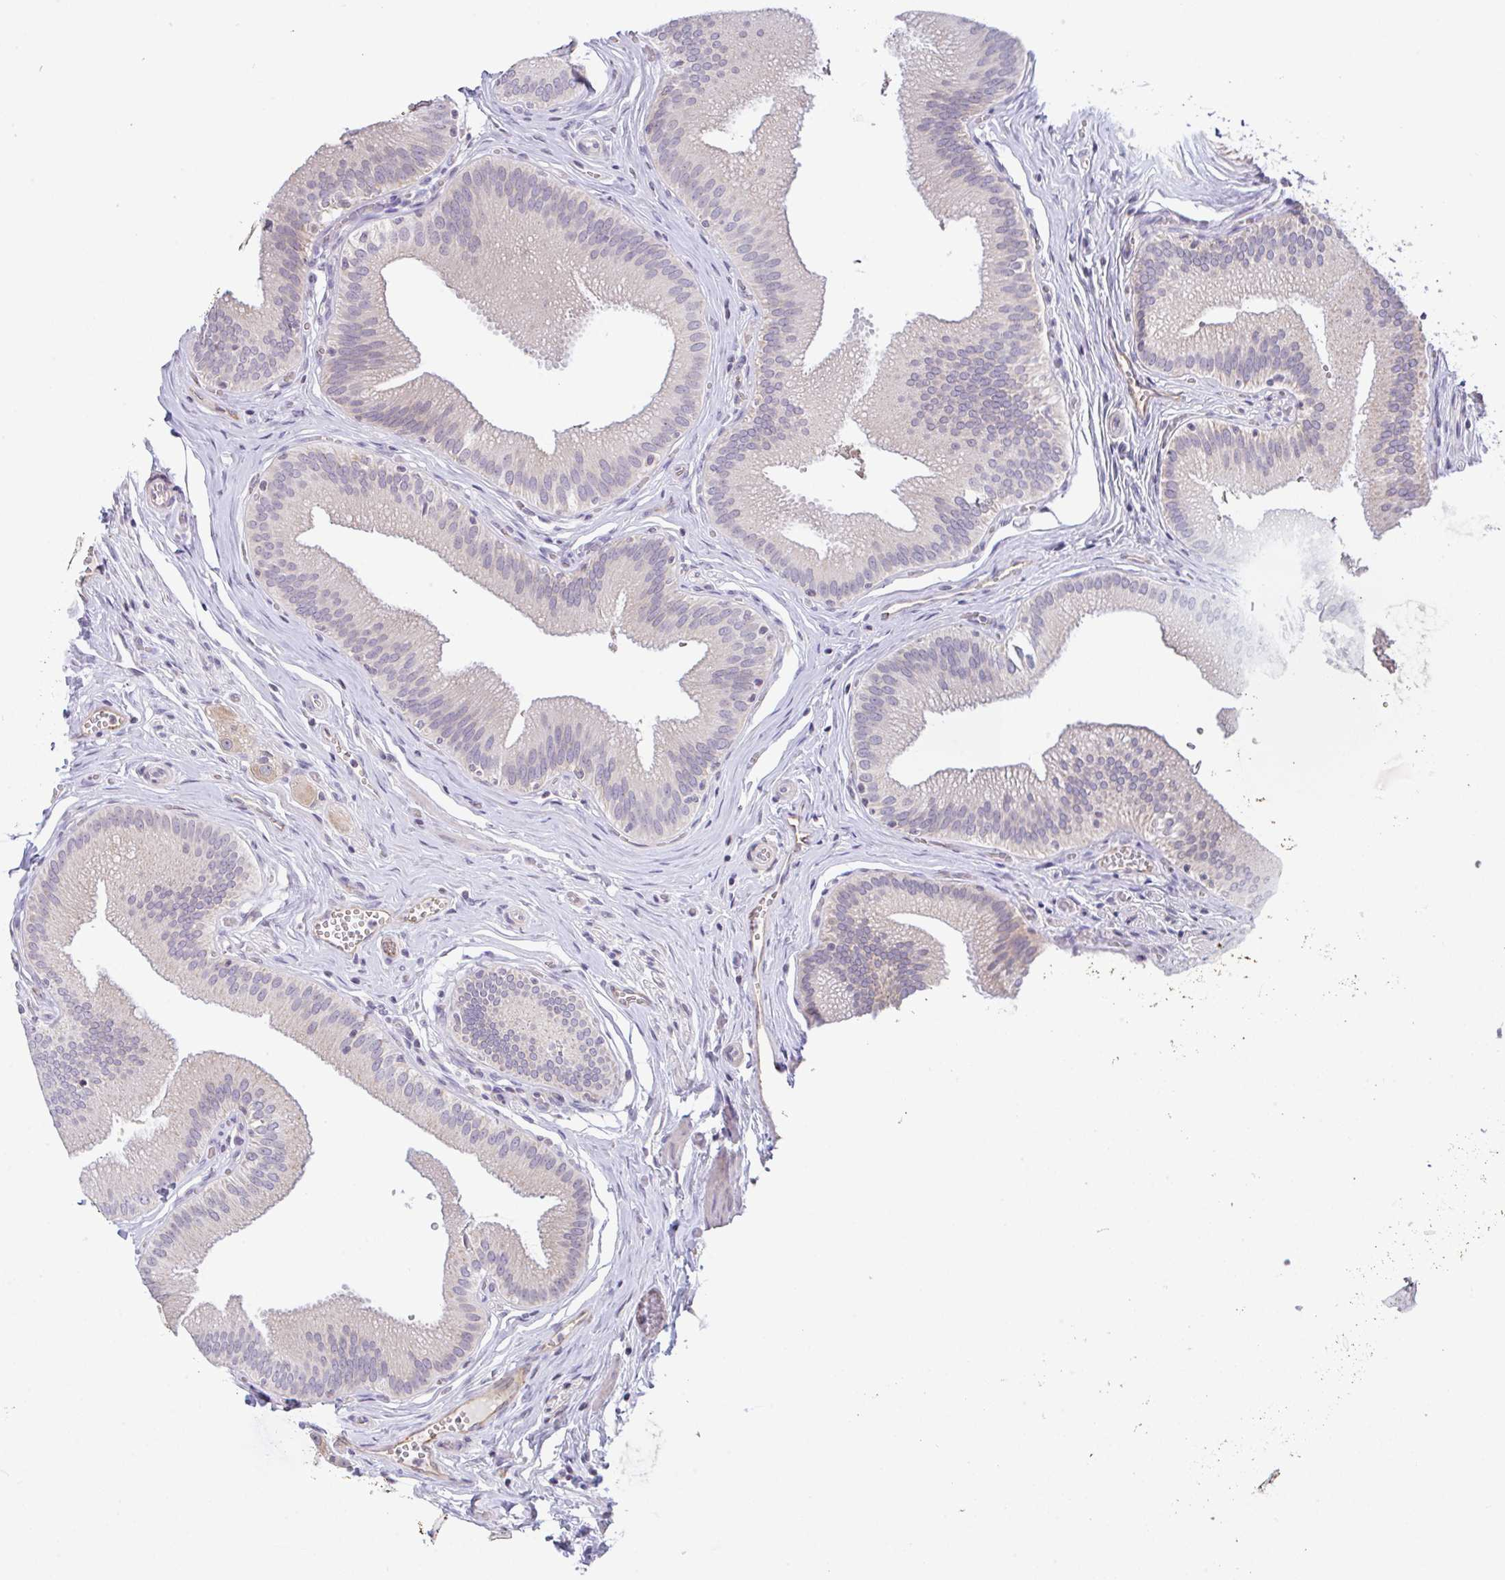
{"staining": {"intensity": "weak", "quantity": "<25%", "location": "cytoplasmic/membranous"}, "tissue": "gallbladder", "cell_type": "Glandular cells", "image_type": "normal", "snomed": [{"axis": "morphology", "description": "Normal tissue, NOS"}, {"axis": "topography", "description": "Gallbladder"}], "caption": "IHC histopathology image of unremarkable human gallbladder stained for a protein (brown), which reveals no staining in glandular cells. (Stains: DAB immunohistochemistry with hematoxylin counter stain, Microscopy: brightfield microscopy at high magnification).", "gene": "PLCD4", "patient": {"sex": "male", "age": 17}}